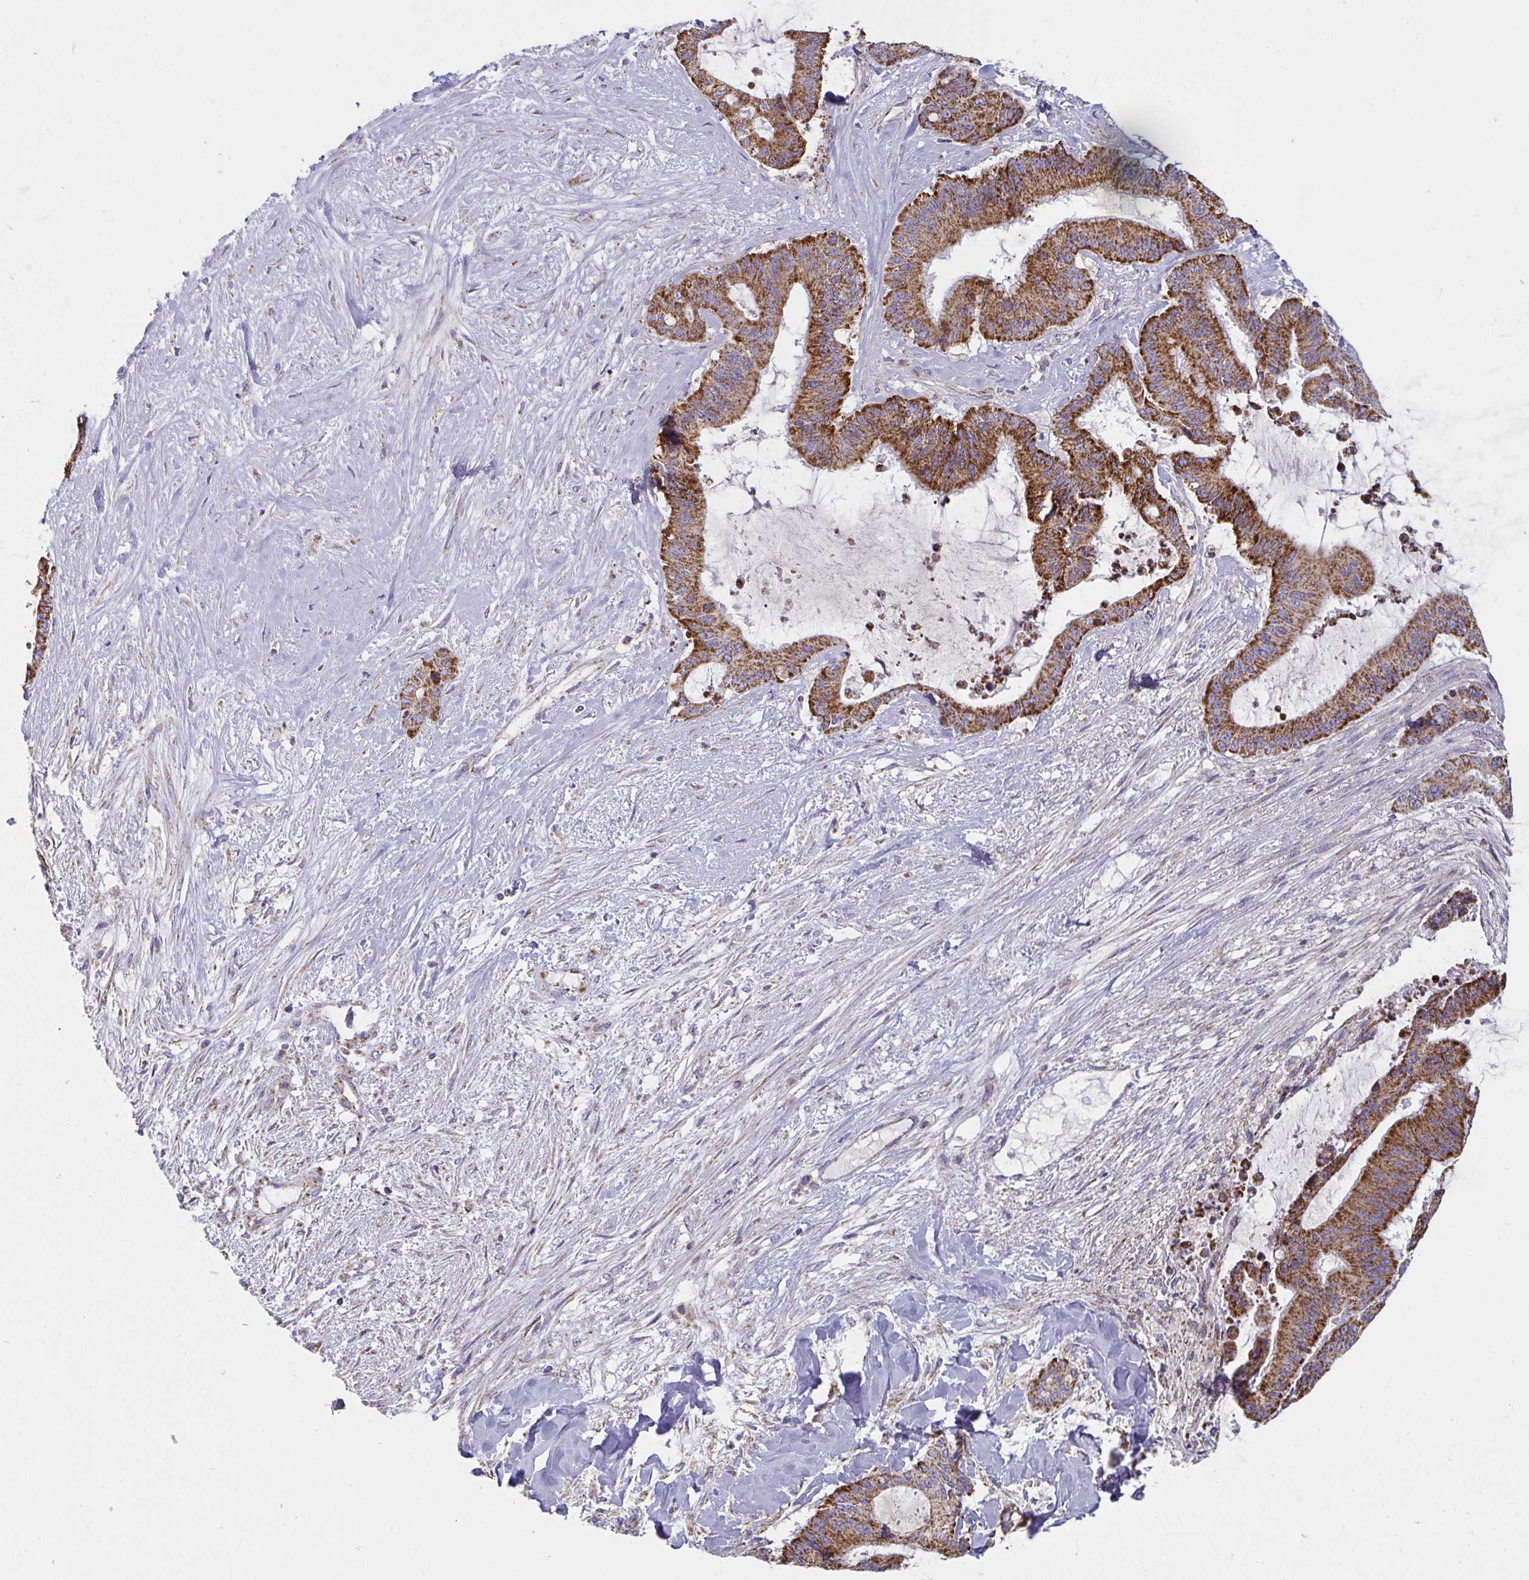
{"staining": {"intensity": "moderate", "quantity": ">75%", "location": "cytoplasmic/membranous"}, "tissue": "liver cancer", "cell_type": "Tumor cells", "image_type": "cancer", "snomed": [{"axis": "morphology", "description": "Normal tissue, NOS"}, {"axis": "morphology", "description": "Cholangiocarcinoma"}, {"axis": "topography", "description": "Liver"}, {"axis": "topography", "description": "Peripheral nerve tissue"}], "caption": "Immunohistochemical staining of cholangiocarcinoma (liver) displays moderate cytoplasmic/membranous protein positivity in about >75% of tumor cells.", "gene": "FAHD1", "patient": {"sex": "female", "age": 73}}